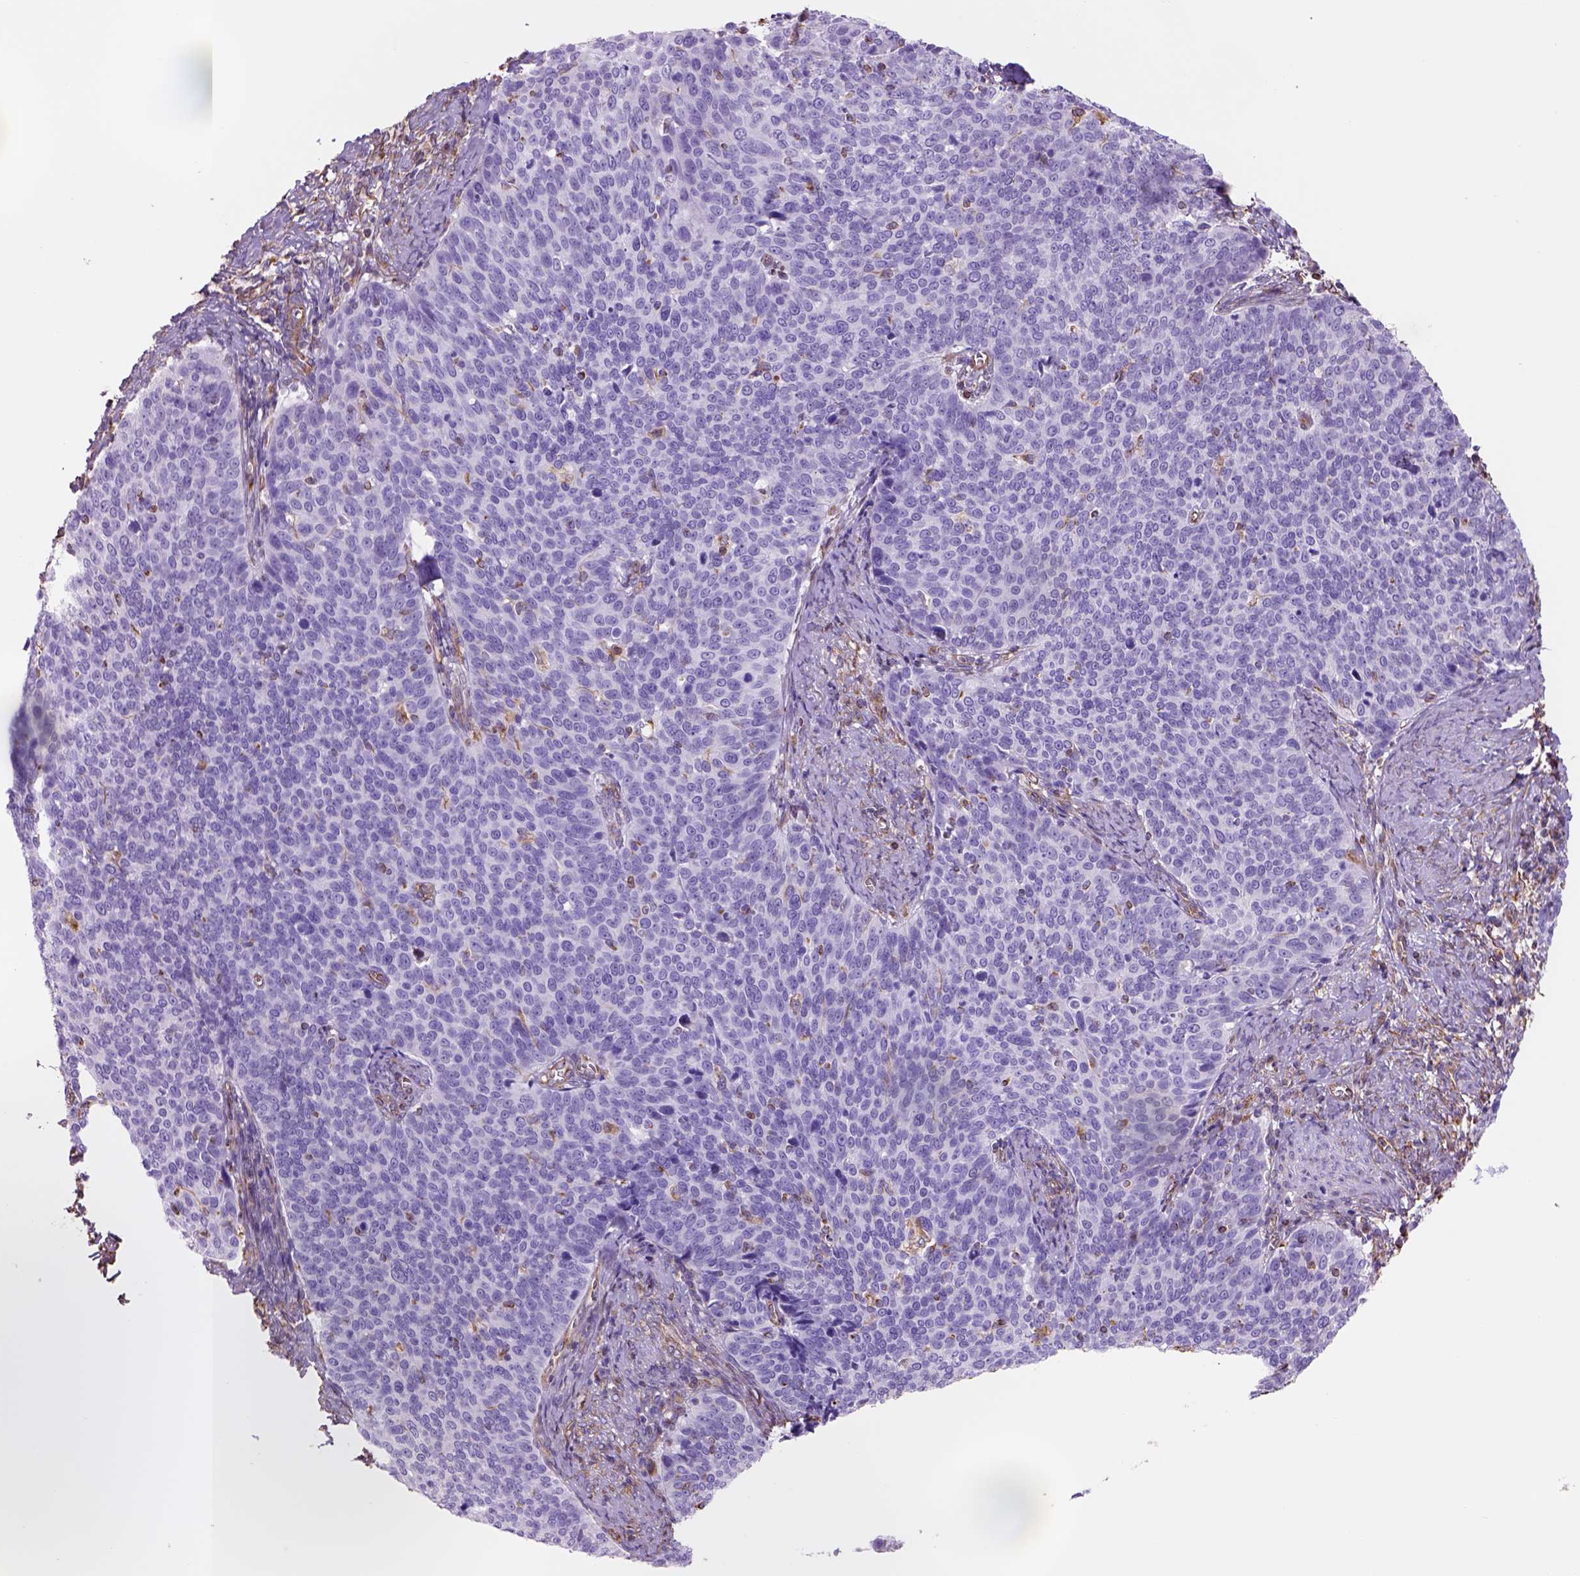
{"staining": {"intensity": "negative", "quantity": "none", "location": "none"}, "tissue": "cervical cancer", "cell_type": "Tumor cells", "image_type": "cancer", "snomed": [{"axis": "morphology", "description": "Normal tissue, NOS"}, {"axis": "morphology", "description": "Squamous cell carcinoma, NOS"}, {"axis": "topography", "description": "Cervix"}], "caption": "Immunohistochemical staining of cervical cancer shows no significant expression in tumor cells.", "gene": "ZZZ3", "patient": {"sex": "female", "age": 39}}